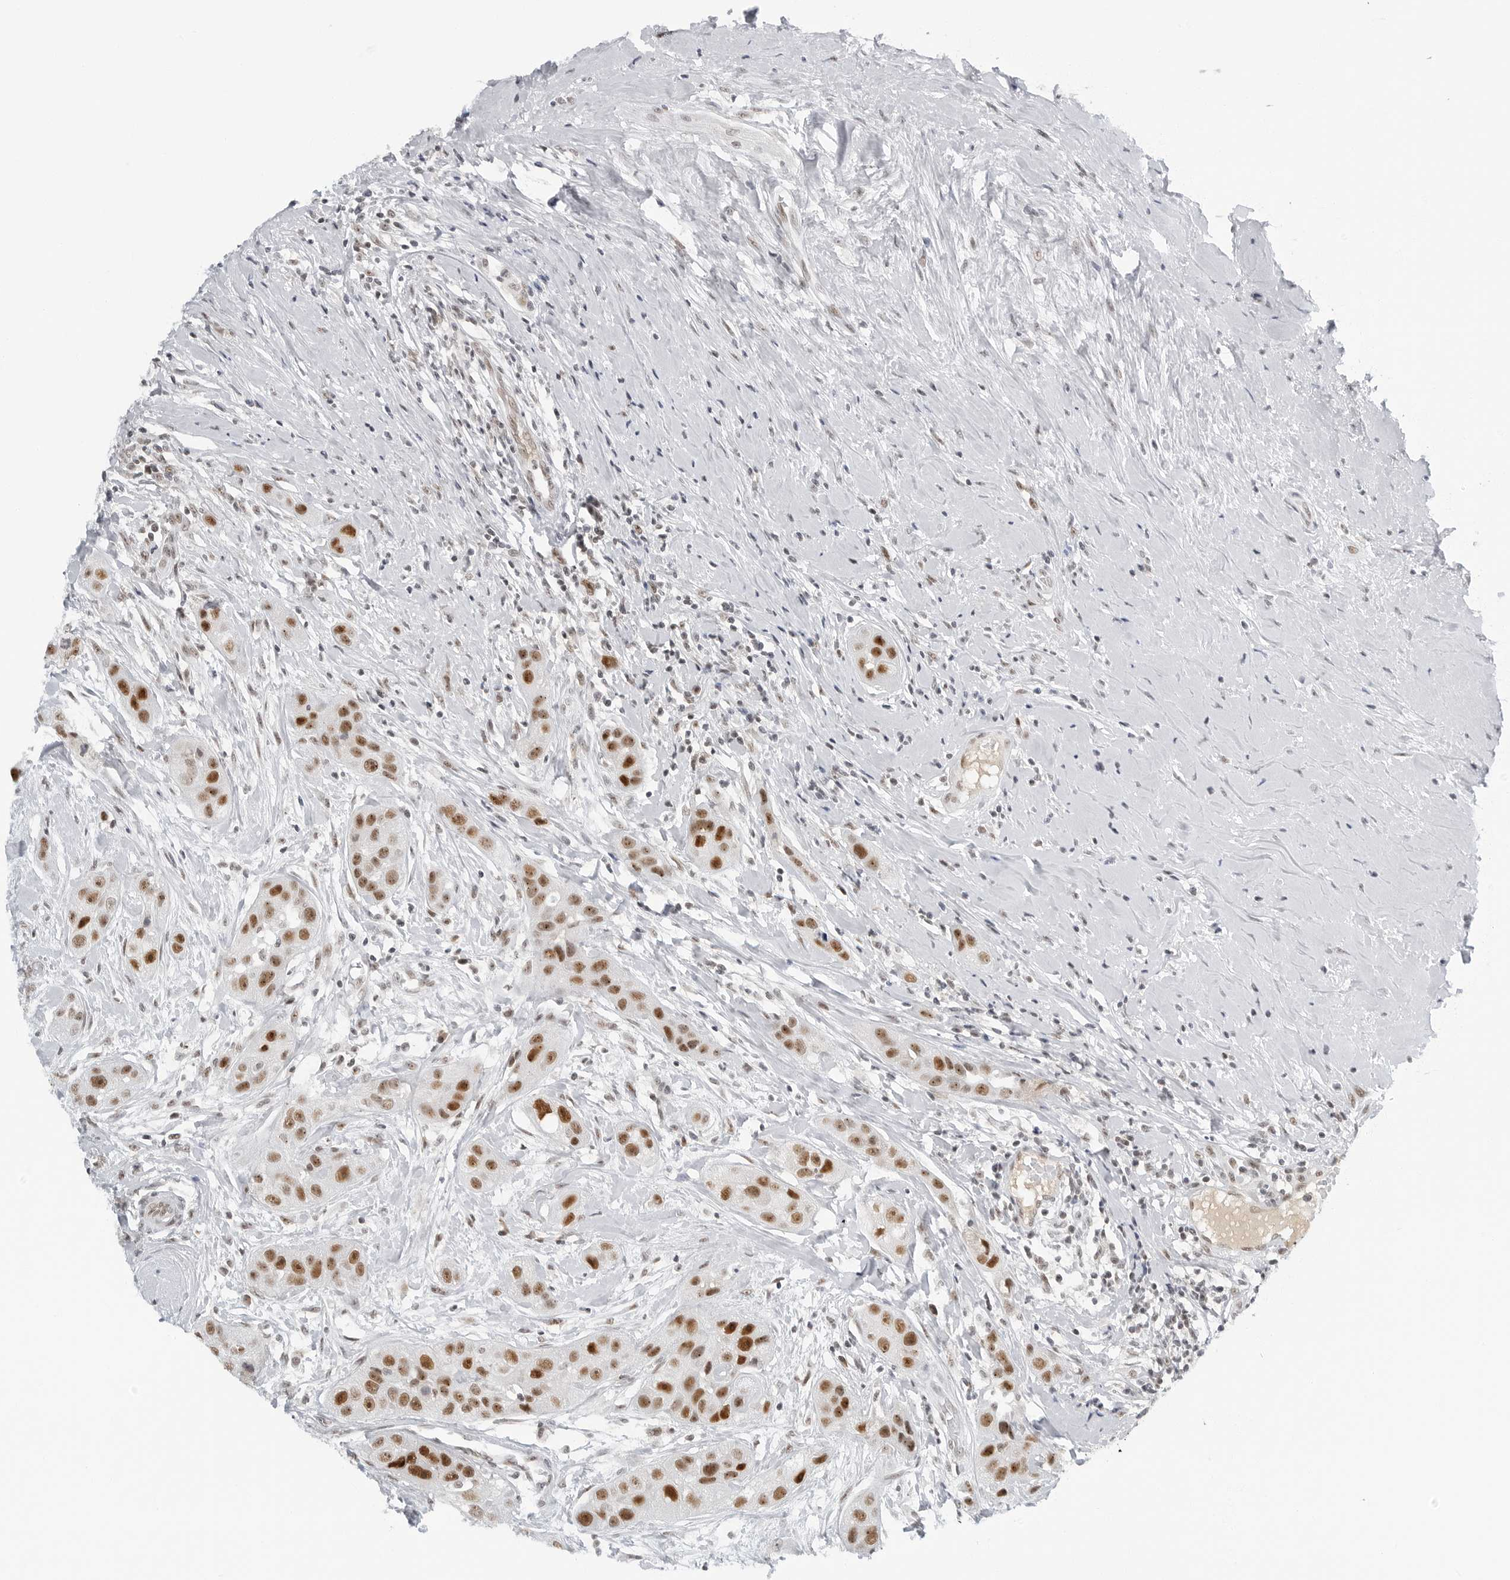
{"staining": {"intensity": "strong", "quantity": ">75%", "location": "nuclear"}, "tissue": "head and neck cancer", "cell_type": "Tumor cells", "image_type": "cancer", "snomed": [{"axis": "morphology", "description": "Normal tissue, NOS"}, {"axis": "morphology", "description": "Squamous cell carcinoma, NOS"}, {"axis": "topography", "description": "Skeletal muscle"}, {"axis": "topography", "description": "Head-Neck"}], "caption": "Immunohistochemical staining of squamous cell carcinoma (head and neck) demonstrates high levels of strong nuclear positivity in approximately >75% of tumor cells.", "gene": "WRAP53", "patient": {"sex": "male", "age": 51}}